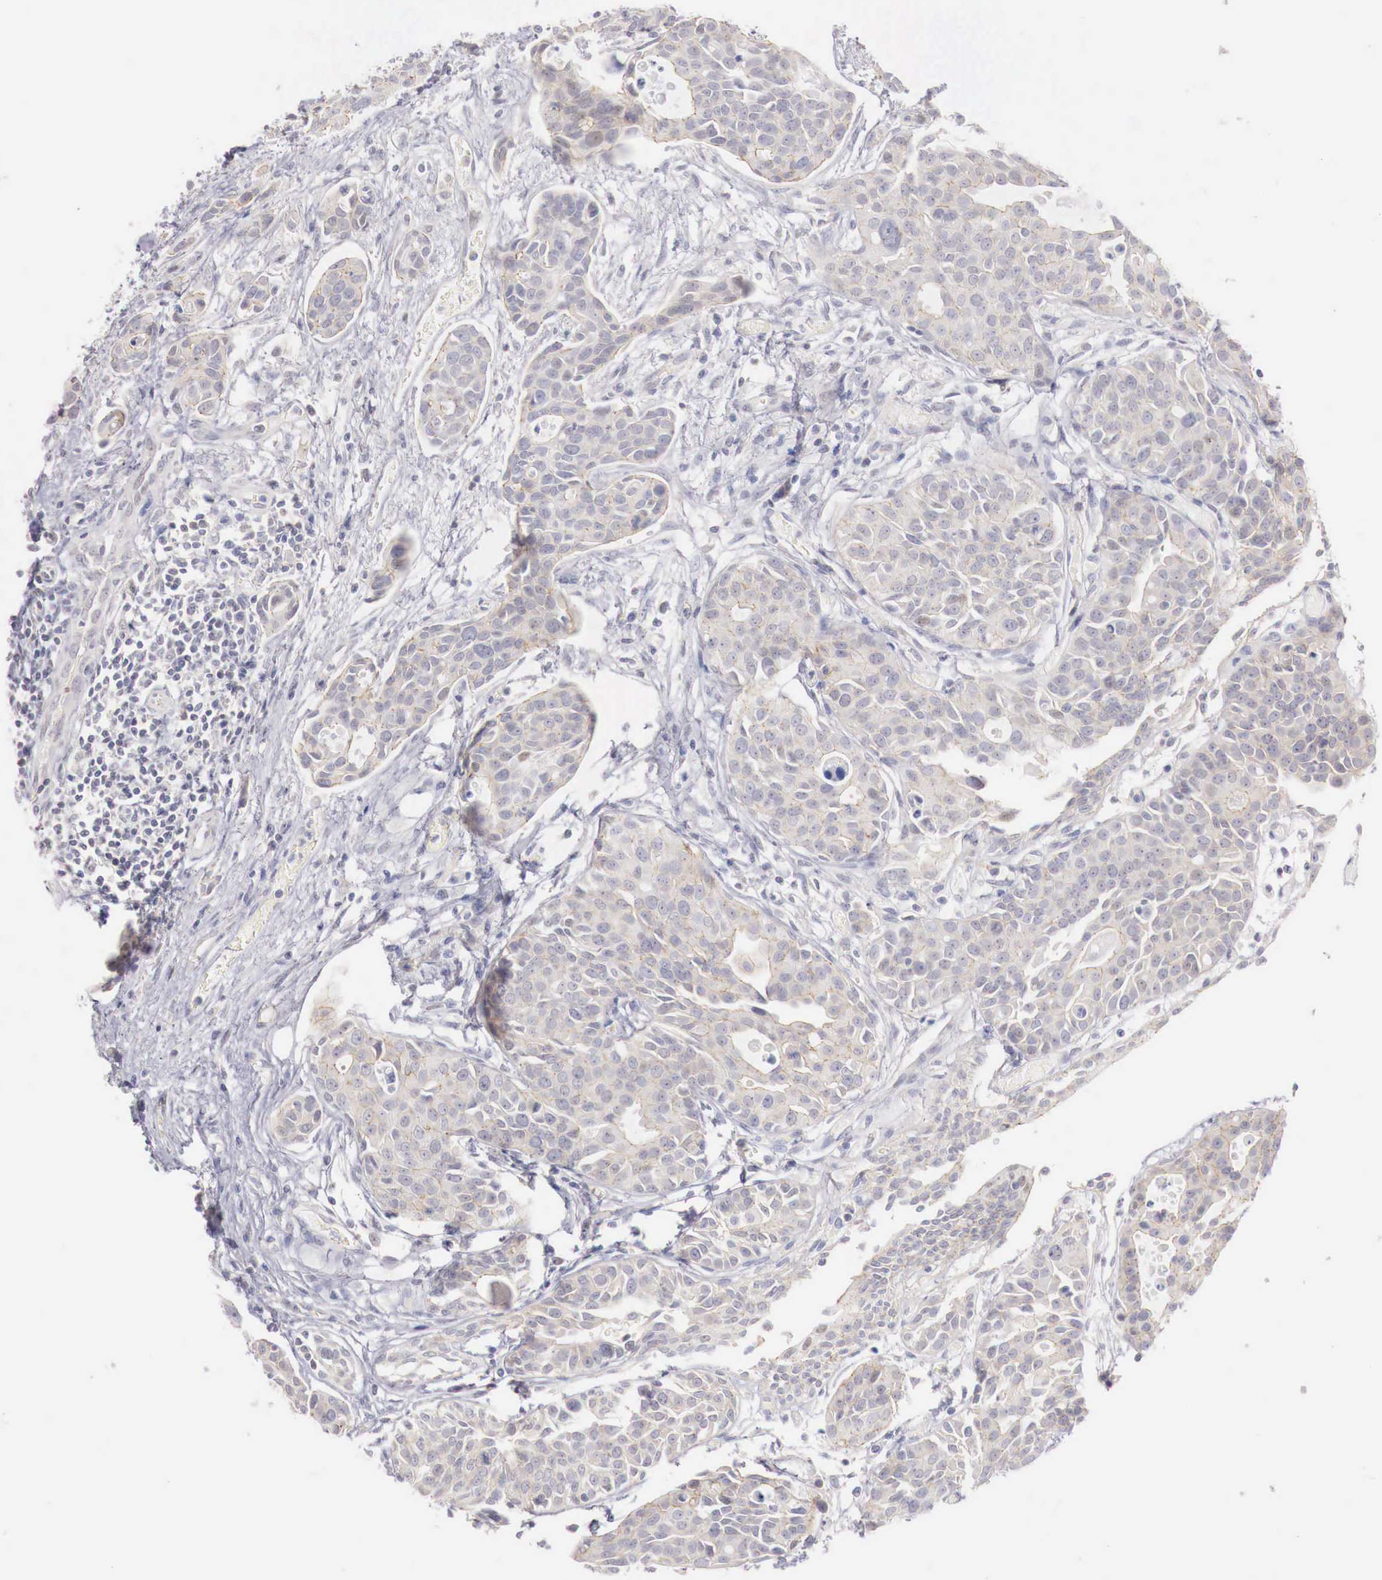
{"staining": {"intensity": "negative", "quantity": "none", "location": "none"}, "tissue": "urothelial cancer", "cell_type": "Tumor cells", "image_type": "cancer", "snomed": [{"axis": "morphology", "description": "Urothelial carcinoma, High grade"}, {"axis": "topography", "description": "Urinary bladder"}], "caption": "The immunohistochemistry histopathology image has no significant expression in tumor cells of urothelial carcinoma (high-grade) tissue. The staining is performed using DAB brown chromogen with nuclei counter-stained in using hematoxylin.", "gene": "TRIM13", "patient": {"sex": "male", "age": 78}}